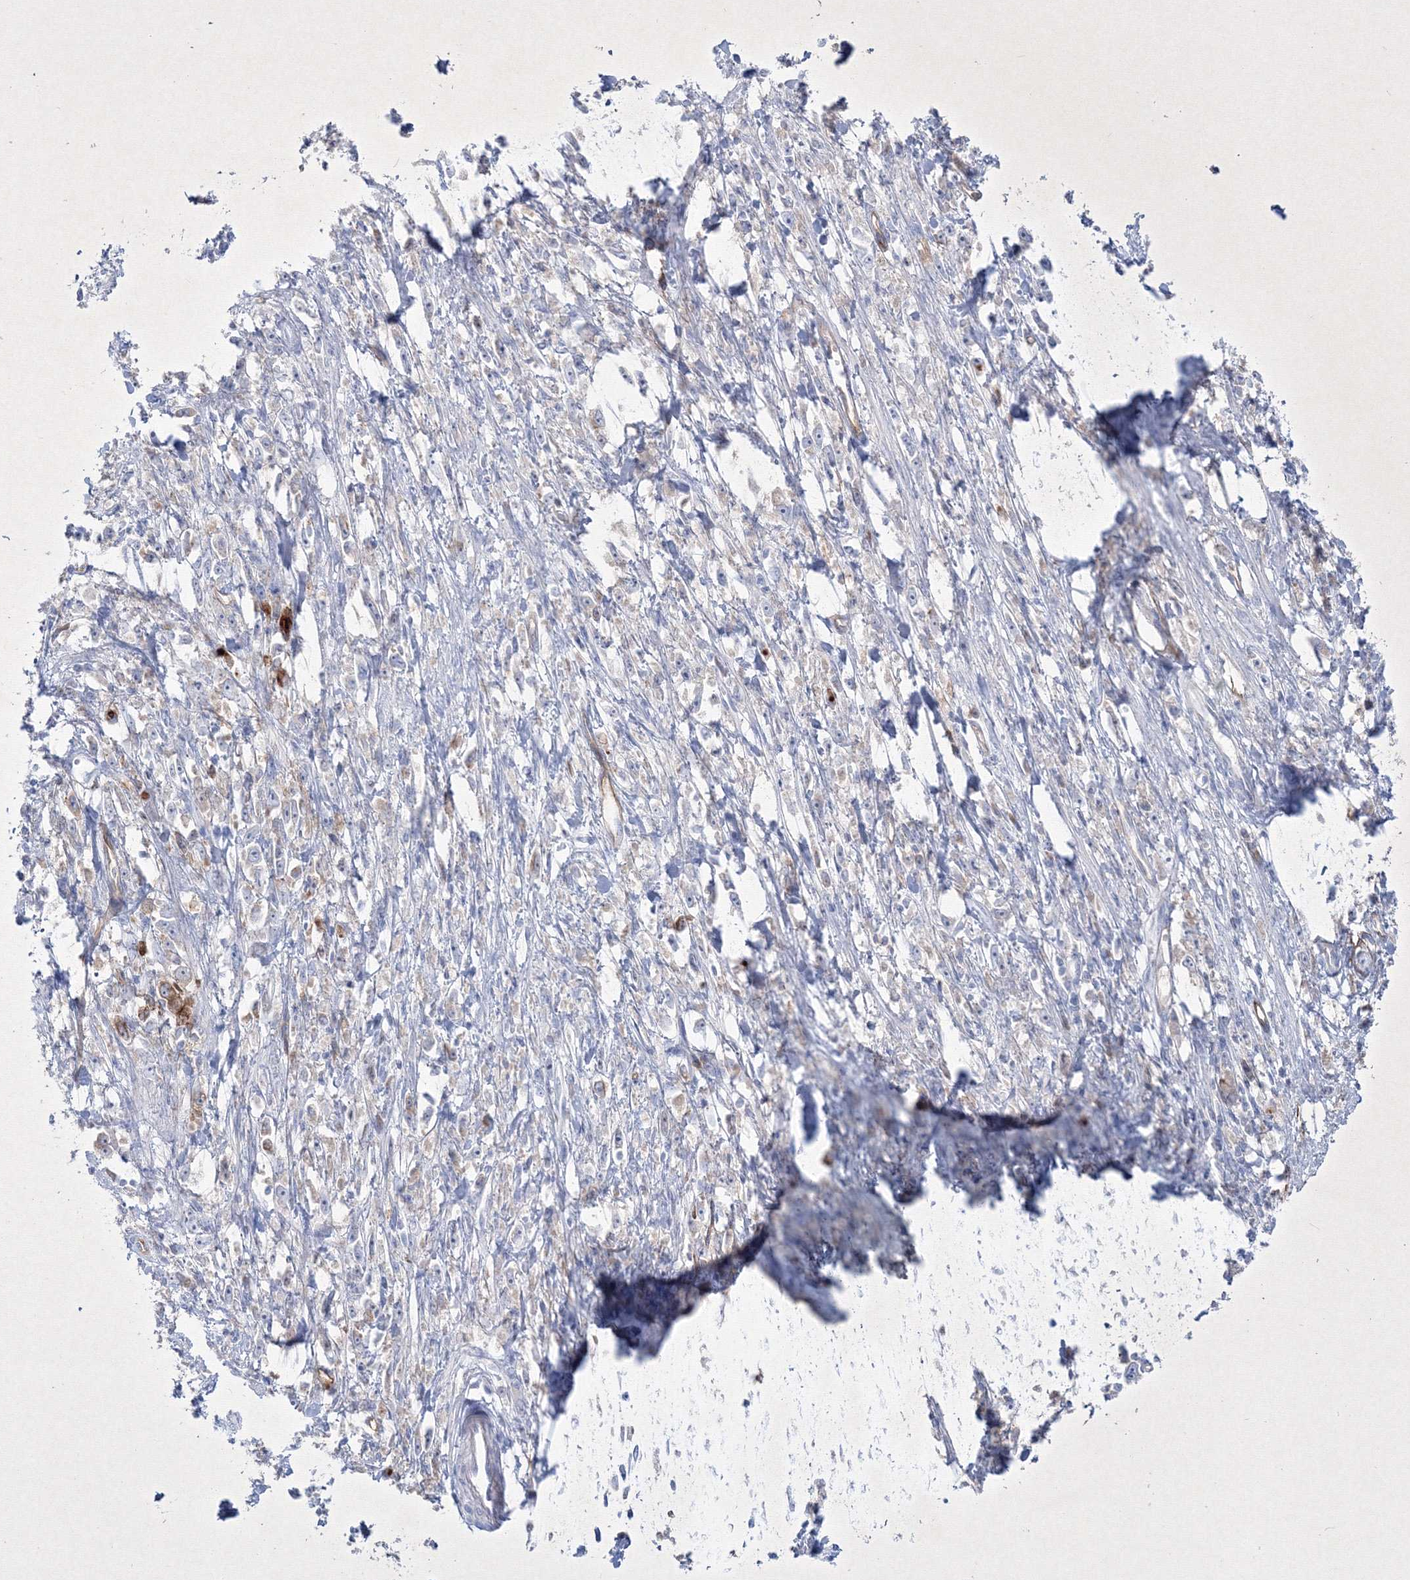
{"staining": {"intensity": "weak", "quantity": "<25%", "location": "cytoplasmic/membranous"}, "tissue": "stomach cancer", "cell_type": "Tumor cells", "image_type": "cancer", "snomed": [{"axis": "morphology", "description": "Adenocarcinoma, NOS"}, {"axis": "topography", "description": "Stomach"}], "caption": "Immunohistochemical staining of adenocarcinoma (stomach) exhibits no significant expression in tumor cells. Brightfield microscopy of immunohistochemistry stained with DAB (brown) and hematoxylin (blue), captured at high magnification.", "gene": "TMEM139", "patient": {"sex": "female", "age": 59}}